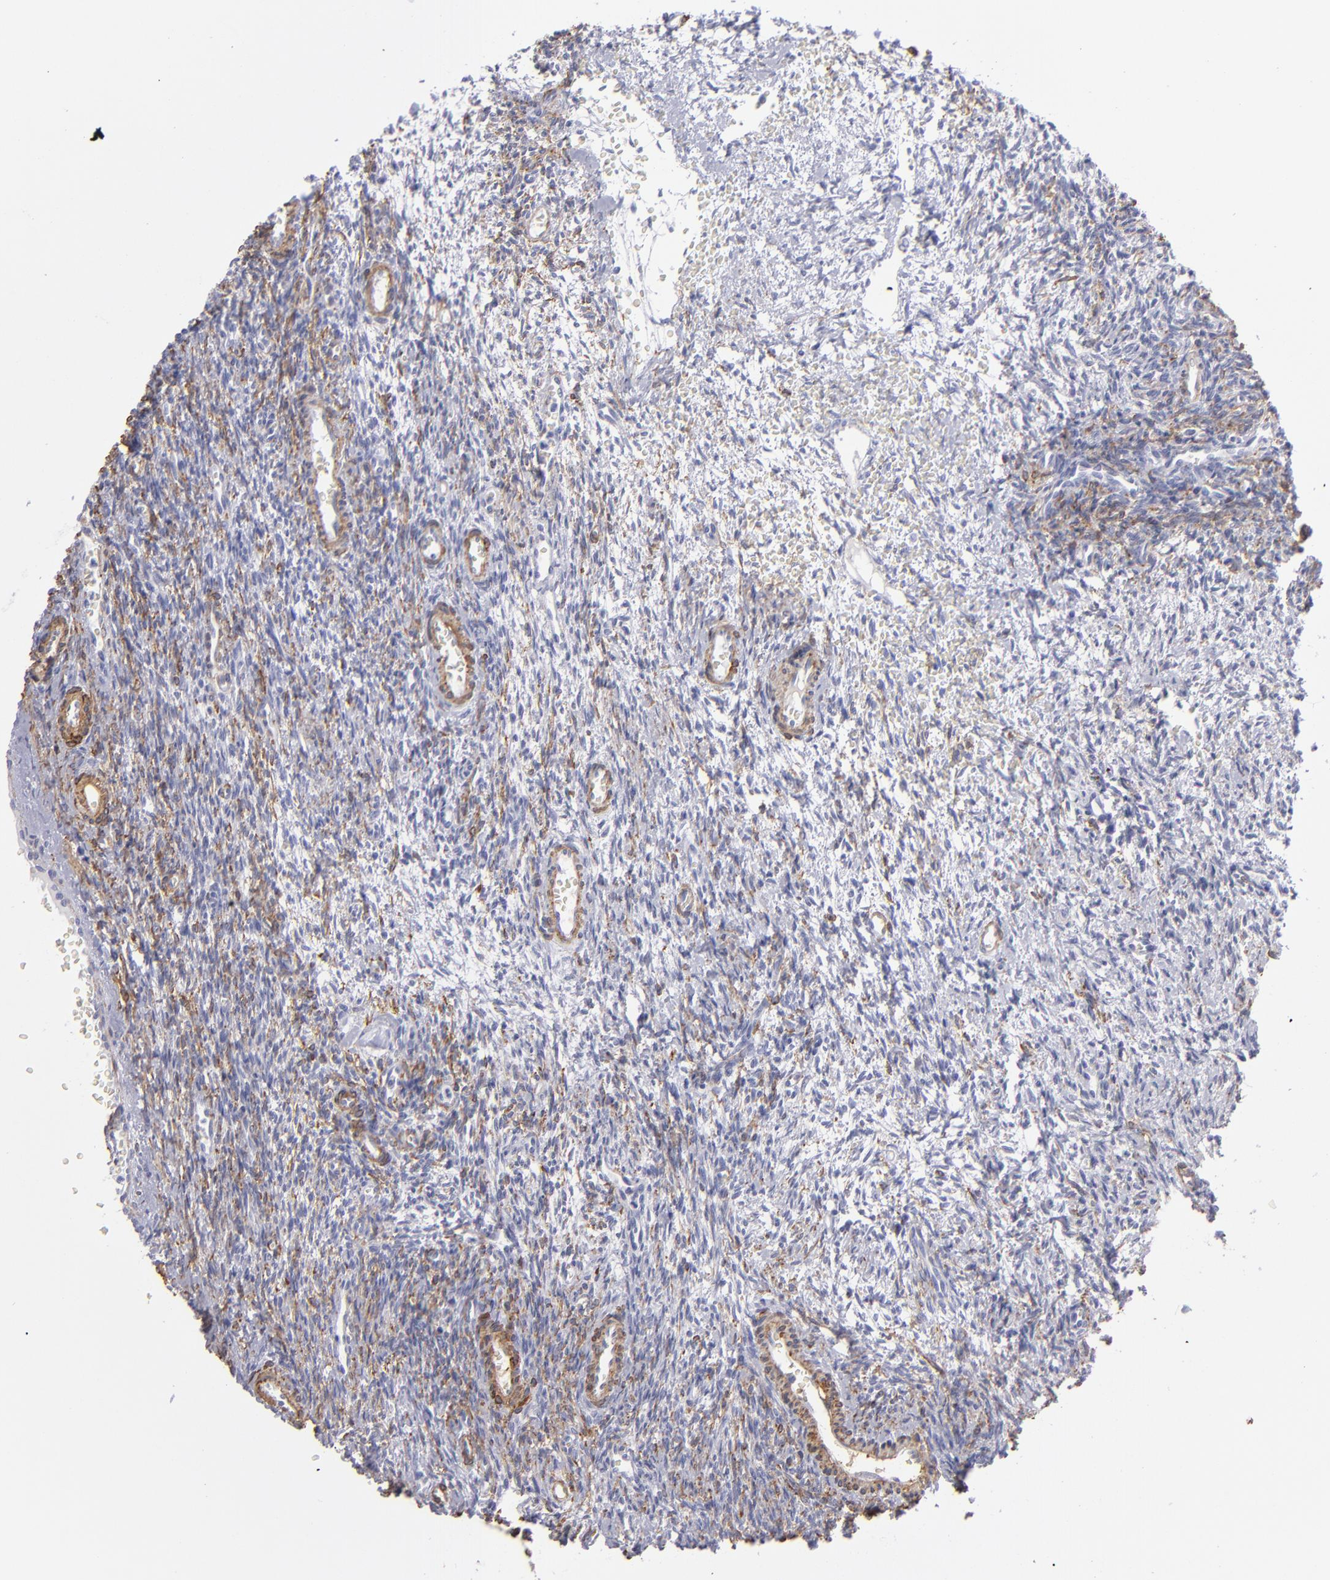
{"staining": {"intensity": "negative", "quantity": "none", "location": "none"}, "tissue": "ovary", "cell_type": "Follicle cells", "image_type": "normal", "snomed": [{"axis": "morphology", "description": "Normal tissue, NOS"}, {"axis": "topography", "description": "Ovary"}], "caption": "The immunohistochemistry (IHC) micrograph has no significant staining in follicle cells of ovary.", "gene": "MYH11", "patient": {"sex": "female", "age": 39}}